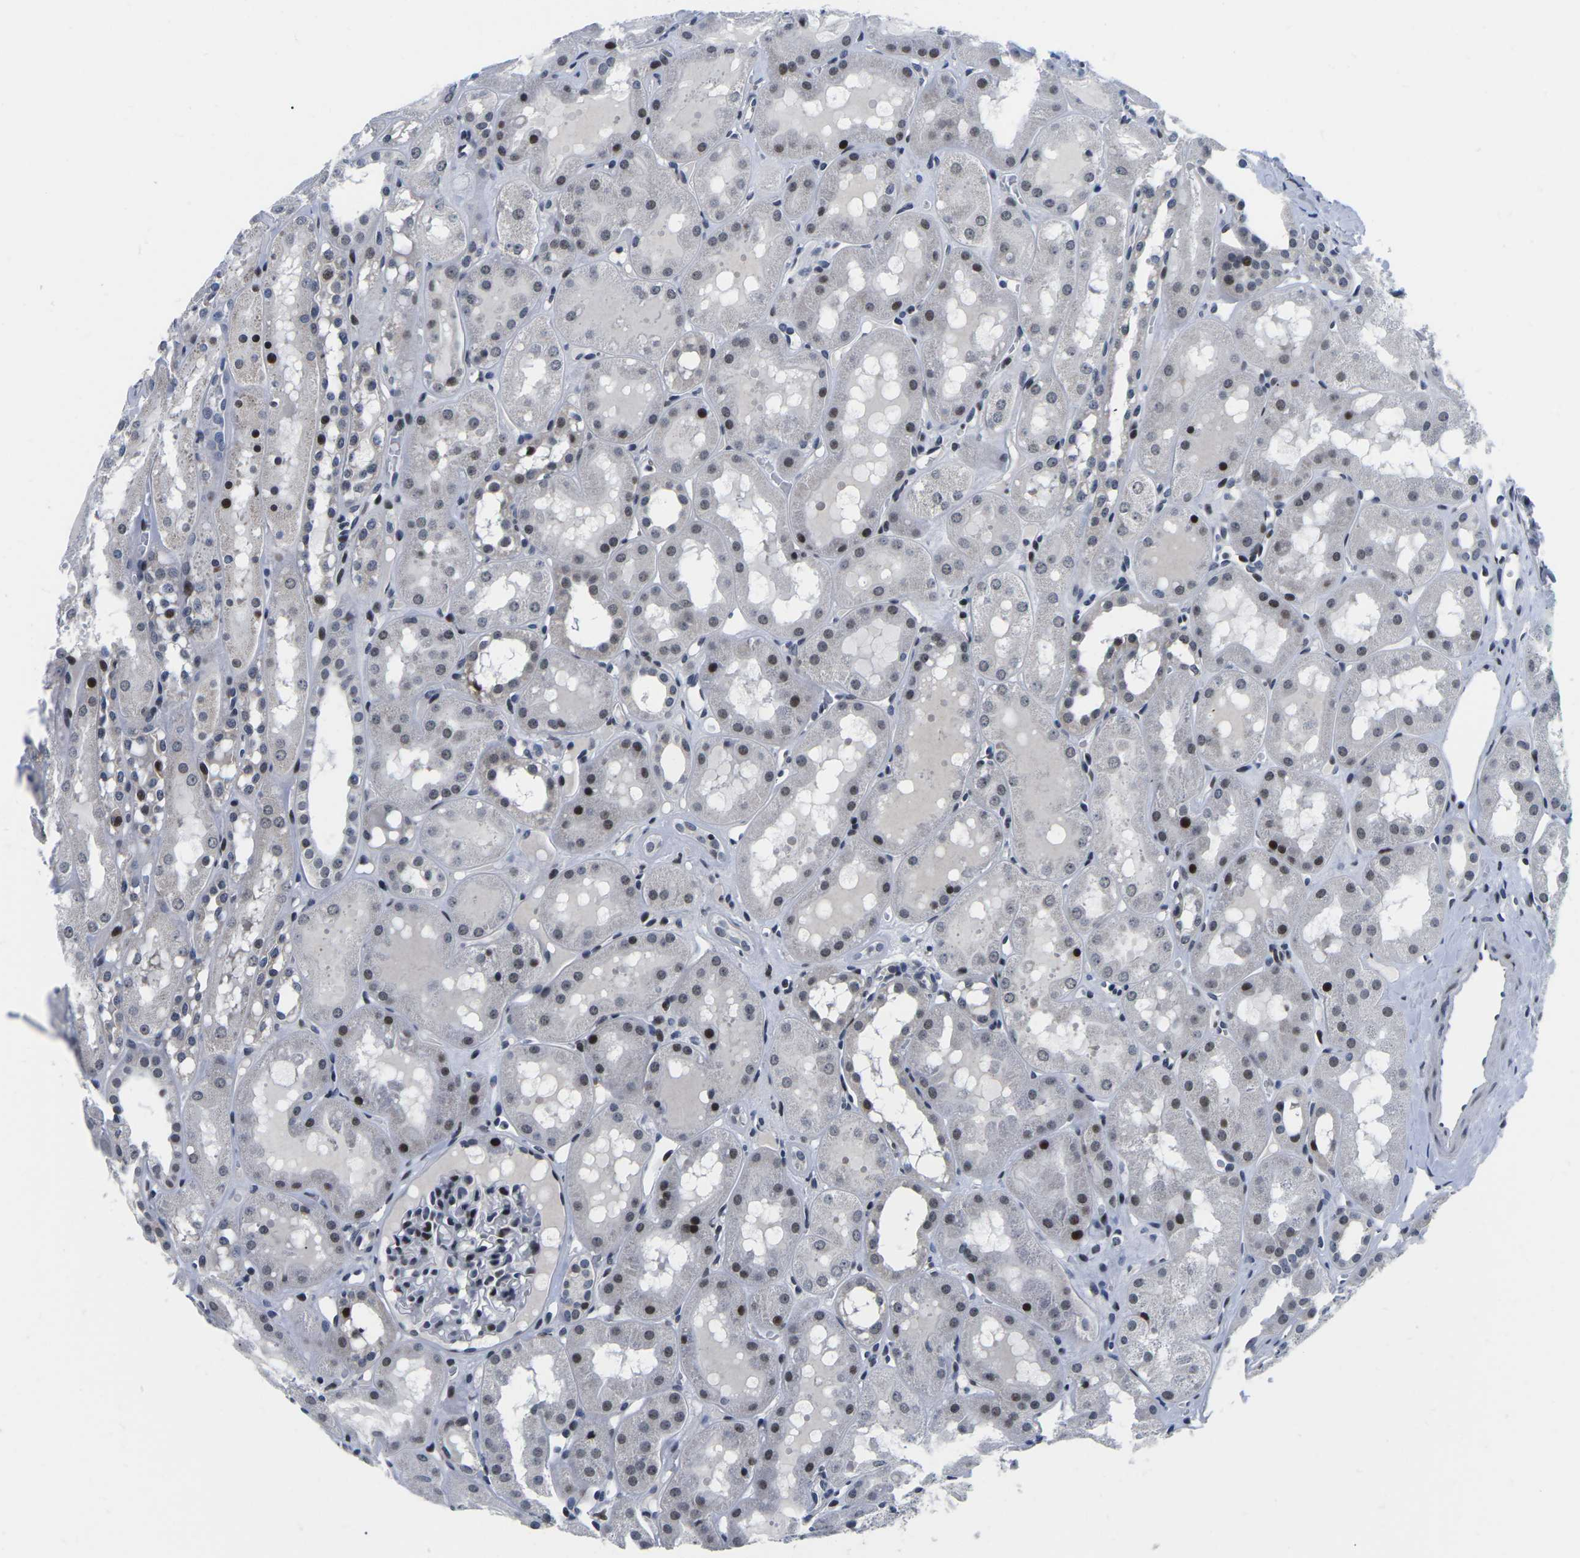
{"staining": {"intensity": "moderate", "quantity": "<25%", "location": "nuclear"}, "tissue": "kidney", "cell_type": "Cells in glomeruli", "image_type": "normal", "snomed": [{"axis": "morphology", "description": "Normal tissue, NOS"}, {"axis": "topography", "description": "Kidney"}, {"axis": "topography", "description": "Urinary bladder"}], "caption": "Protein staining of unremarkable kidney displays moderate nuclear positivity in about <25% of cells in glomeruli. The protein of interest is shown in brown color, while the nuclei are stained blue.", "gene": "CDC73", "patient": {"sex": "male", "age": 16}}